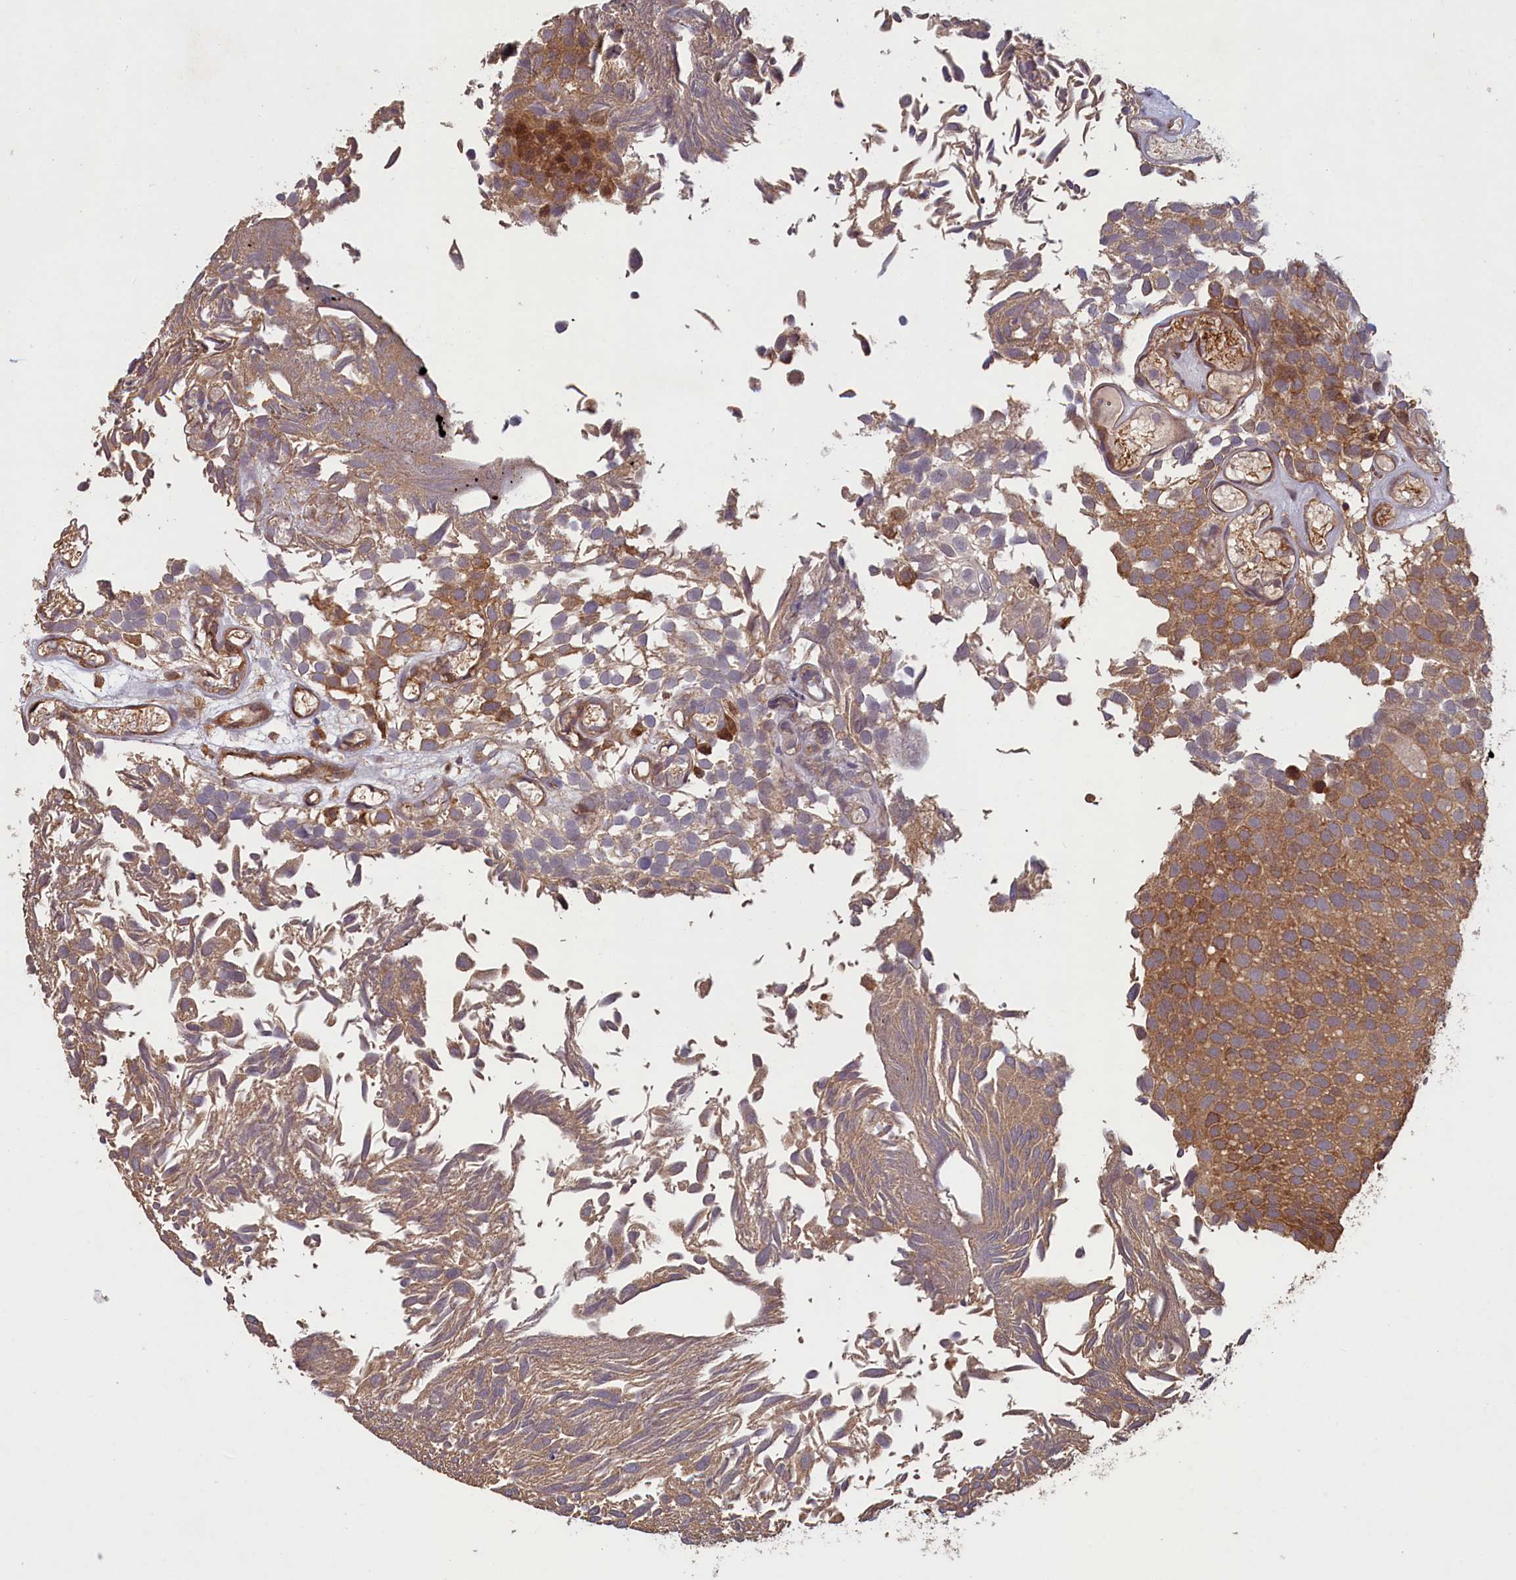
{"staining": {"intensity": "moderate", "quantity": ">75%", "location": "cytoplasmic/membranous"}, "tissue": "urothelial cancer", "cell_type": "Tumor cells", "image_type": "cancer", "snomed": [{"axis": "morphology", "description": "Urothelial carcinoma, Low grade"}, {"axis": "topography", "description": "Urinary bladder"}], "caption": "A high-resolution micrograph shows immunohistochemistry staining of urothelial cancer, which displays moderate cytoplasmic/membranous staining in approximately >75% of tumor cells.", "gene": "CIAO2B", "patient": {"sex": "male", "age": 89}}